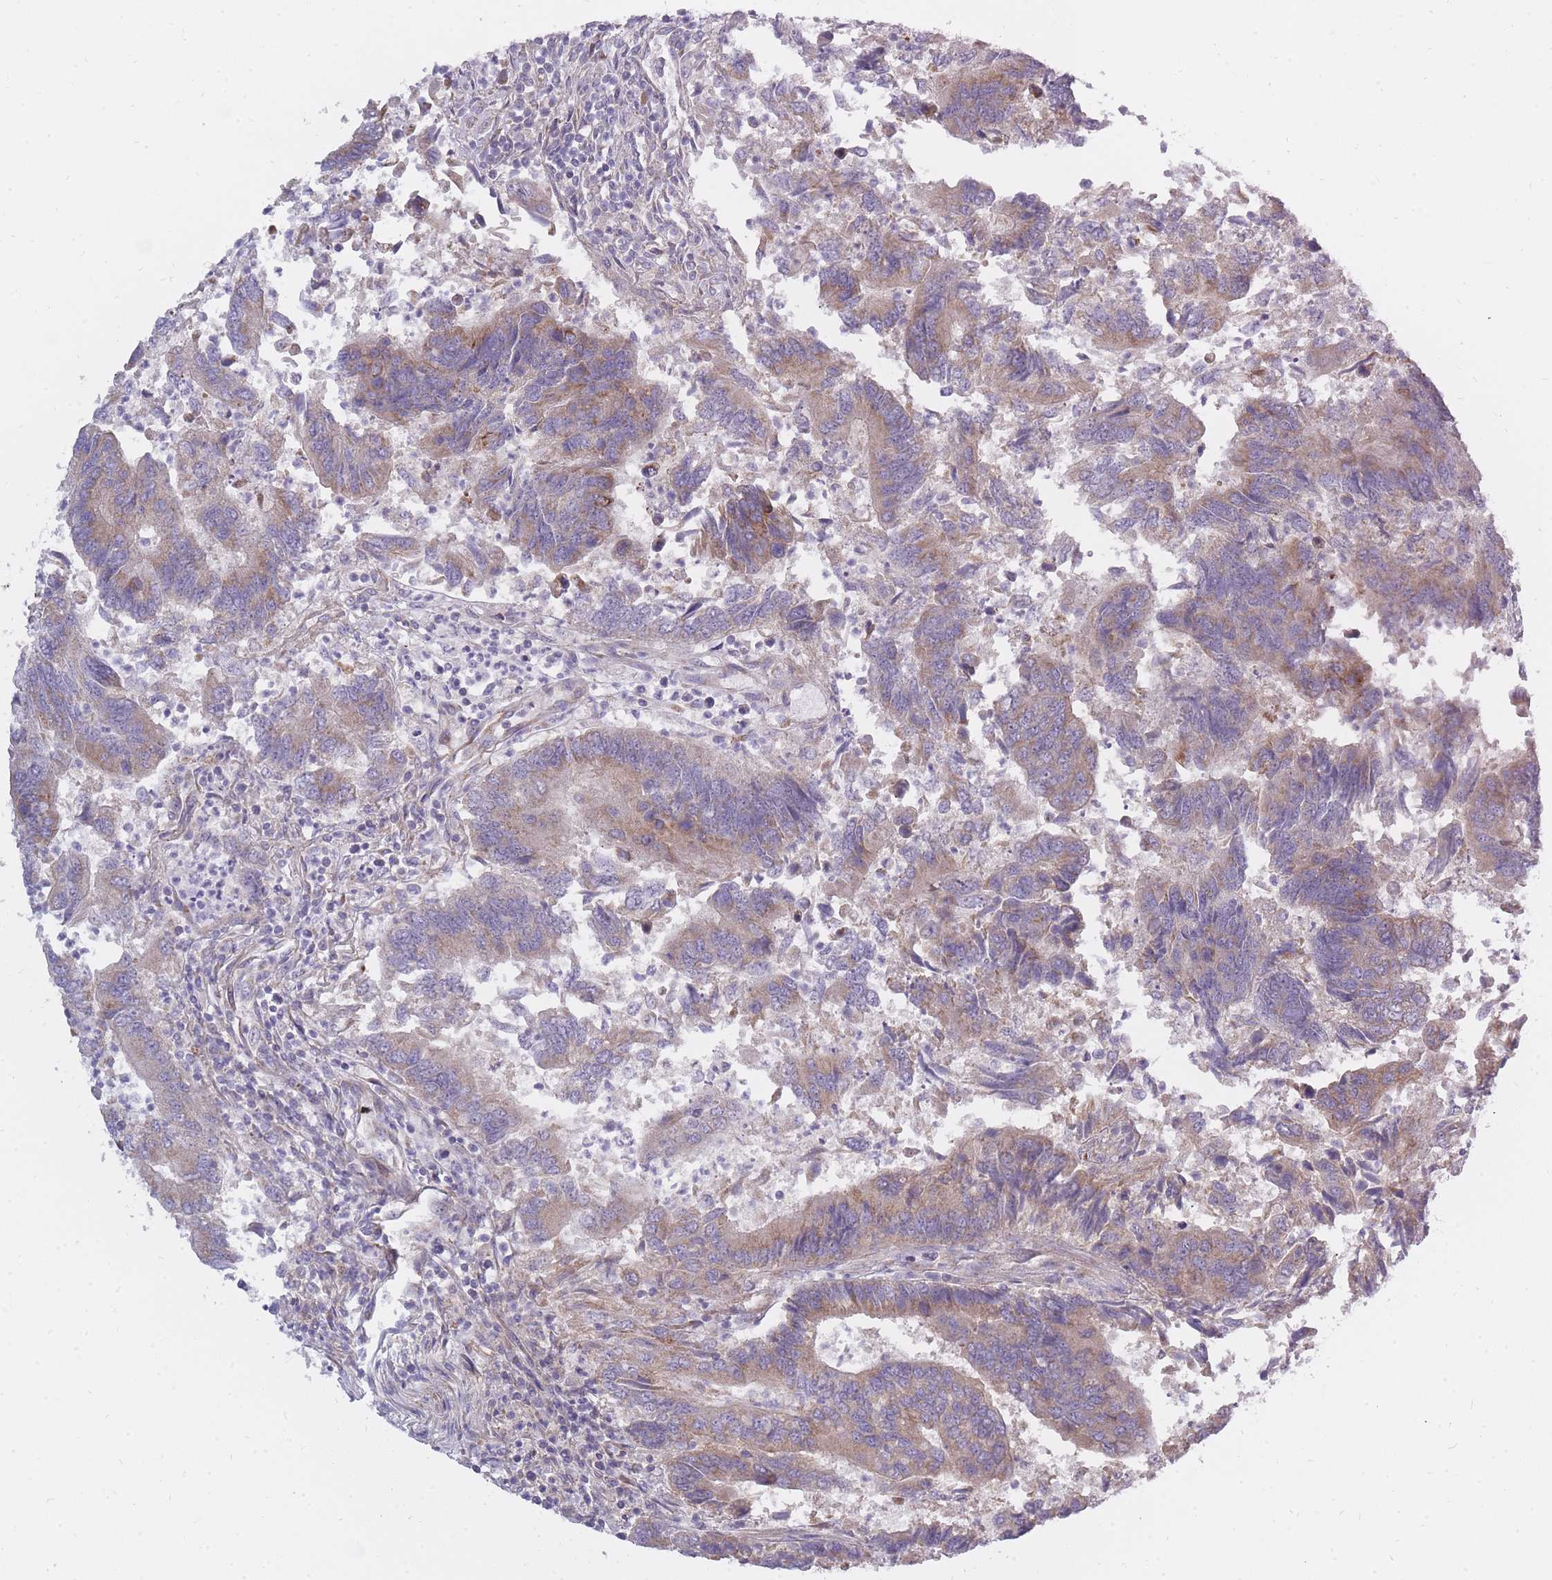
{"staining": {"intensity": "moderate", "quantity": "25%-75%", "location": "cytoplasmic/membranous"}, "tissue": "colorectal cancer", "cell_type": "Tumor cells", "image_type": "cancer", "snomed": [{"axis": "morphology", "description": "Adenocarcinoma, NOS"}, {"axis": "topography", "description": "Colon"}], "caption": "Moderate cytoplasmic/membranous positivity is appreciated in approximately 25%-75% of tumor cells in adenocarcinoma (colorectal). The protein is shown in brown color, while the nuclei are stained blue.", "gene": "ALKBH4", "patient": {"sex": "female", "age": 67}}